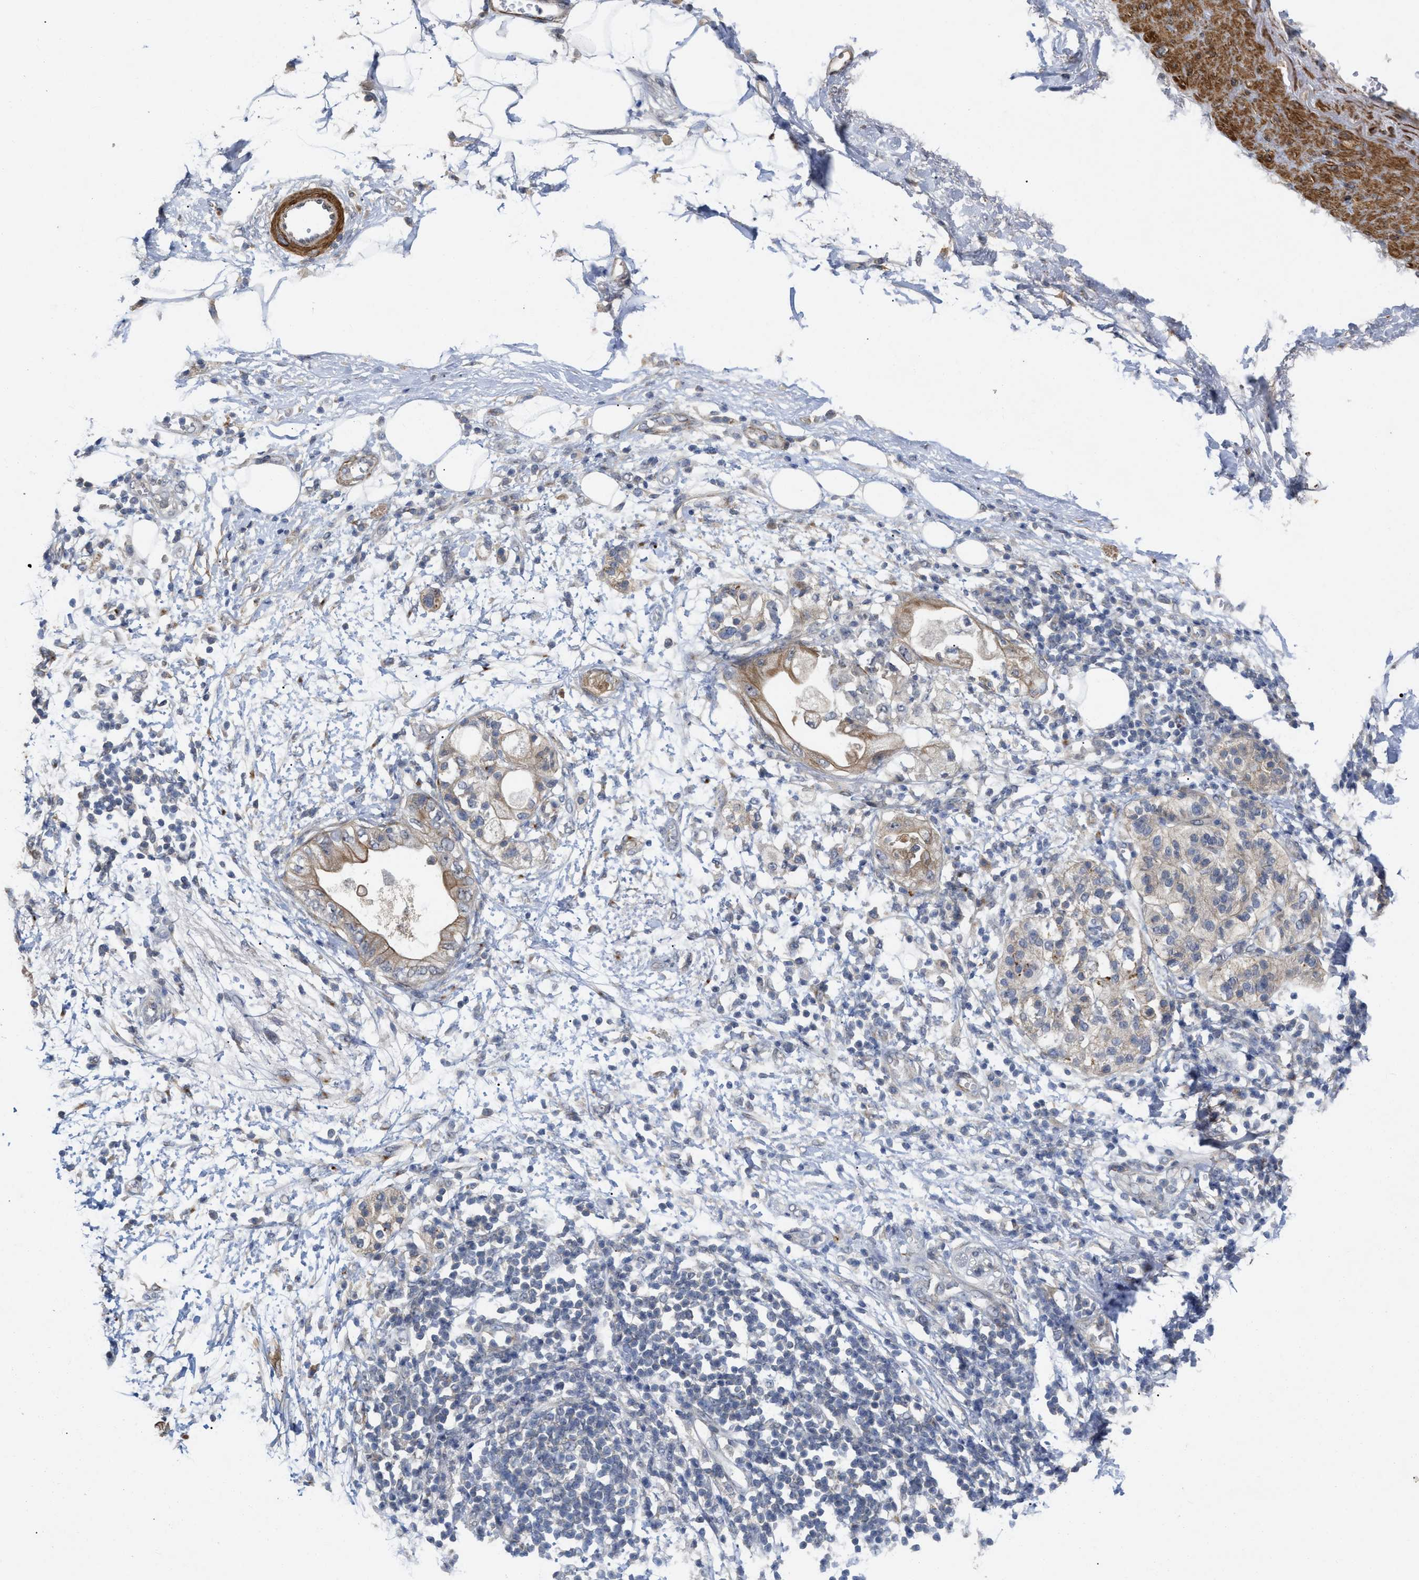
{"staining": {"intensity": "negative", "quantity": "none", "location": "none"}, "tissue": "adipose tissue", "cell_type": "Adipocytes", "image_type": "normal", "snomed": [{"axis": "morphology", "description": "Normal tissue, NOS"}, {"axis": "morphology", "description": "Adenocarcinoma, NOS"}, {"axis": "topography", "description": "Duodenum"}, {"axis": "topography", "description": "Peripheral nerve tissue"}], "caption": "This is an IHC histopathology image of unremarkable human adipose tissue. There is no expression in adipocytes.", "gene": "ST6GALNAC6", "patient": {"sex": "female", "age": 60}}